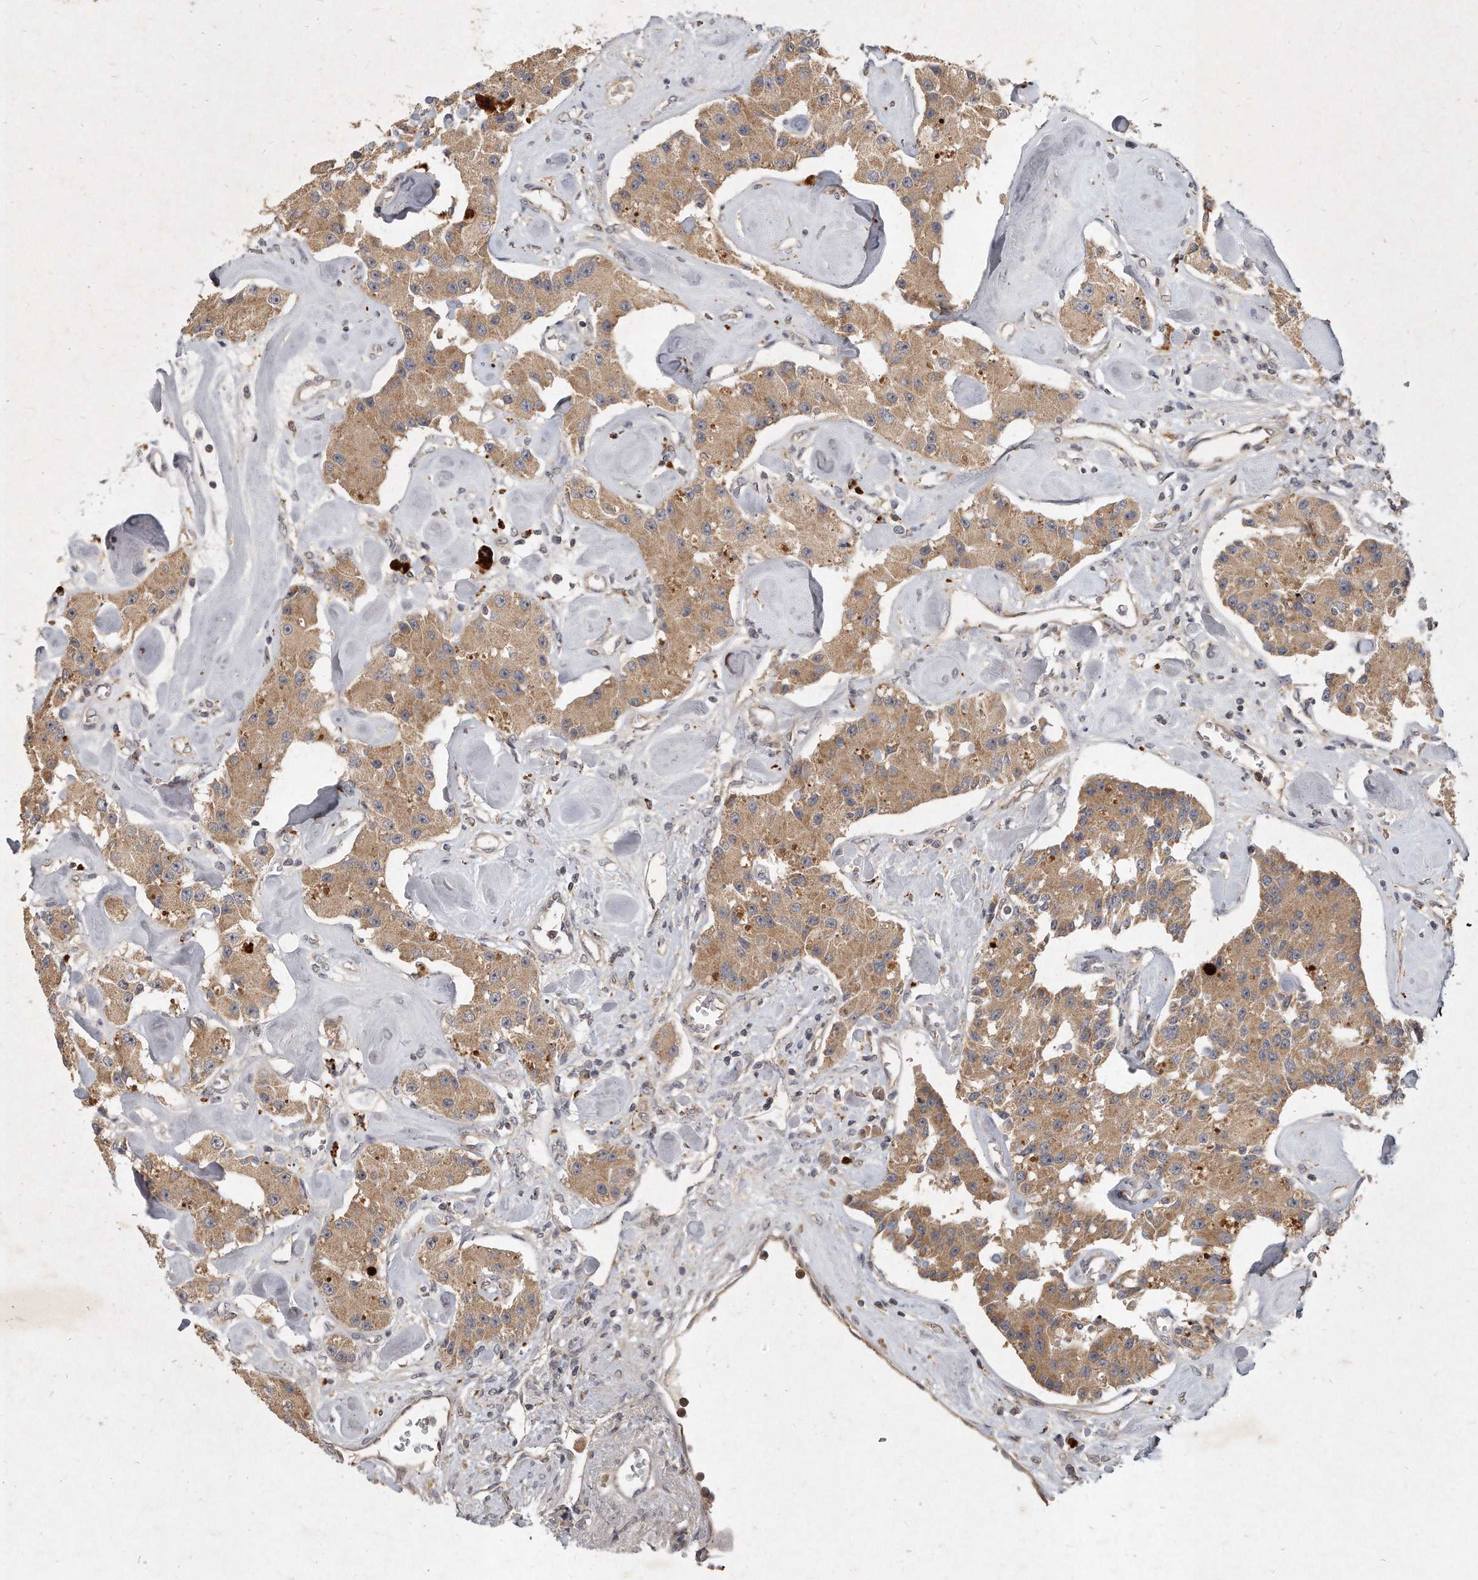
{"staining": {"intensity": "moderate", "quantity": ">75%", "location": "cytoplasmic/membranous"}, "tissue": "carcinoid", "cell_type": "Tumor cells", "image_type": "cancer", "snomed": [{"axis": "morphology", "description": "Carcinoid, malignant, NOS"}, {"axis": "topography", "description": "Pancreas"}], "caption": "Immunohistochemistry (IHC) micrograph of malignant carcinoid stained for a protein (brown), which reveals medium levels of moderate cytoplasmic/membranous positivity in approximately >75% of tumor cells.", "gene": "LGALS8", "patient": {"sex": "male", "age": 41}}